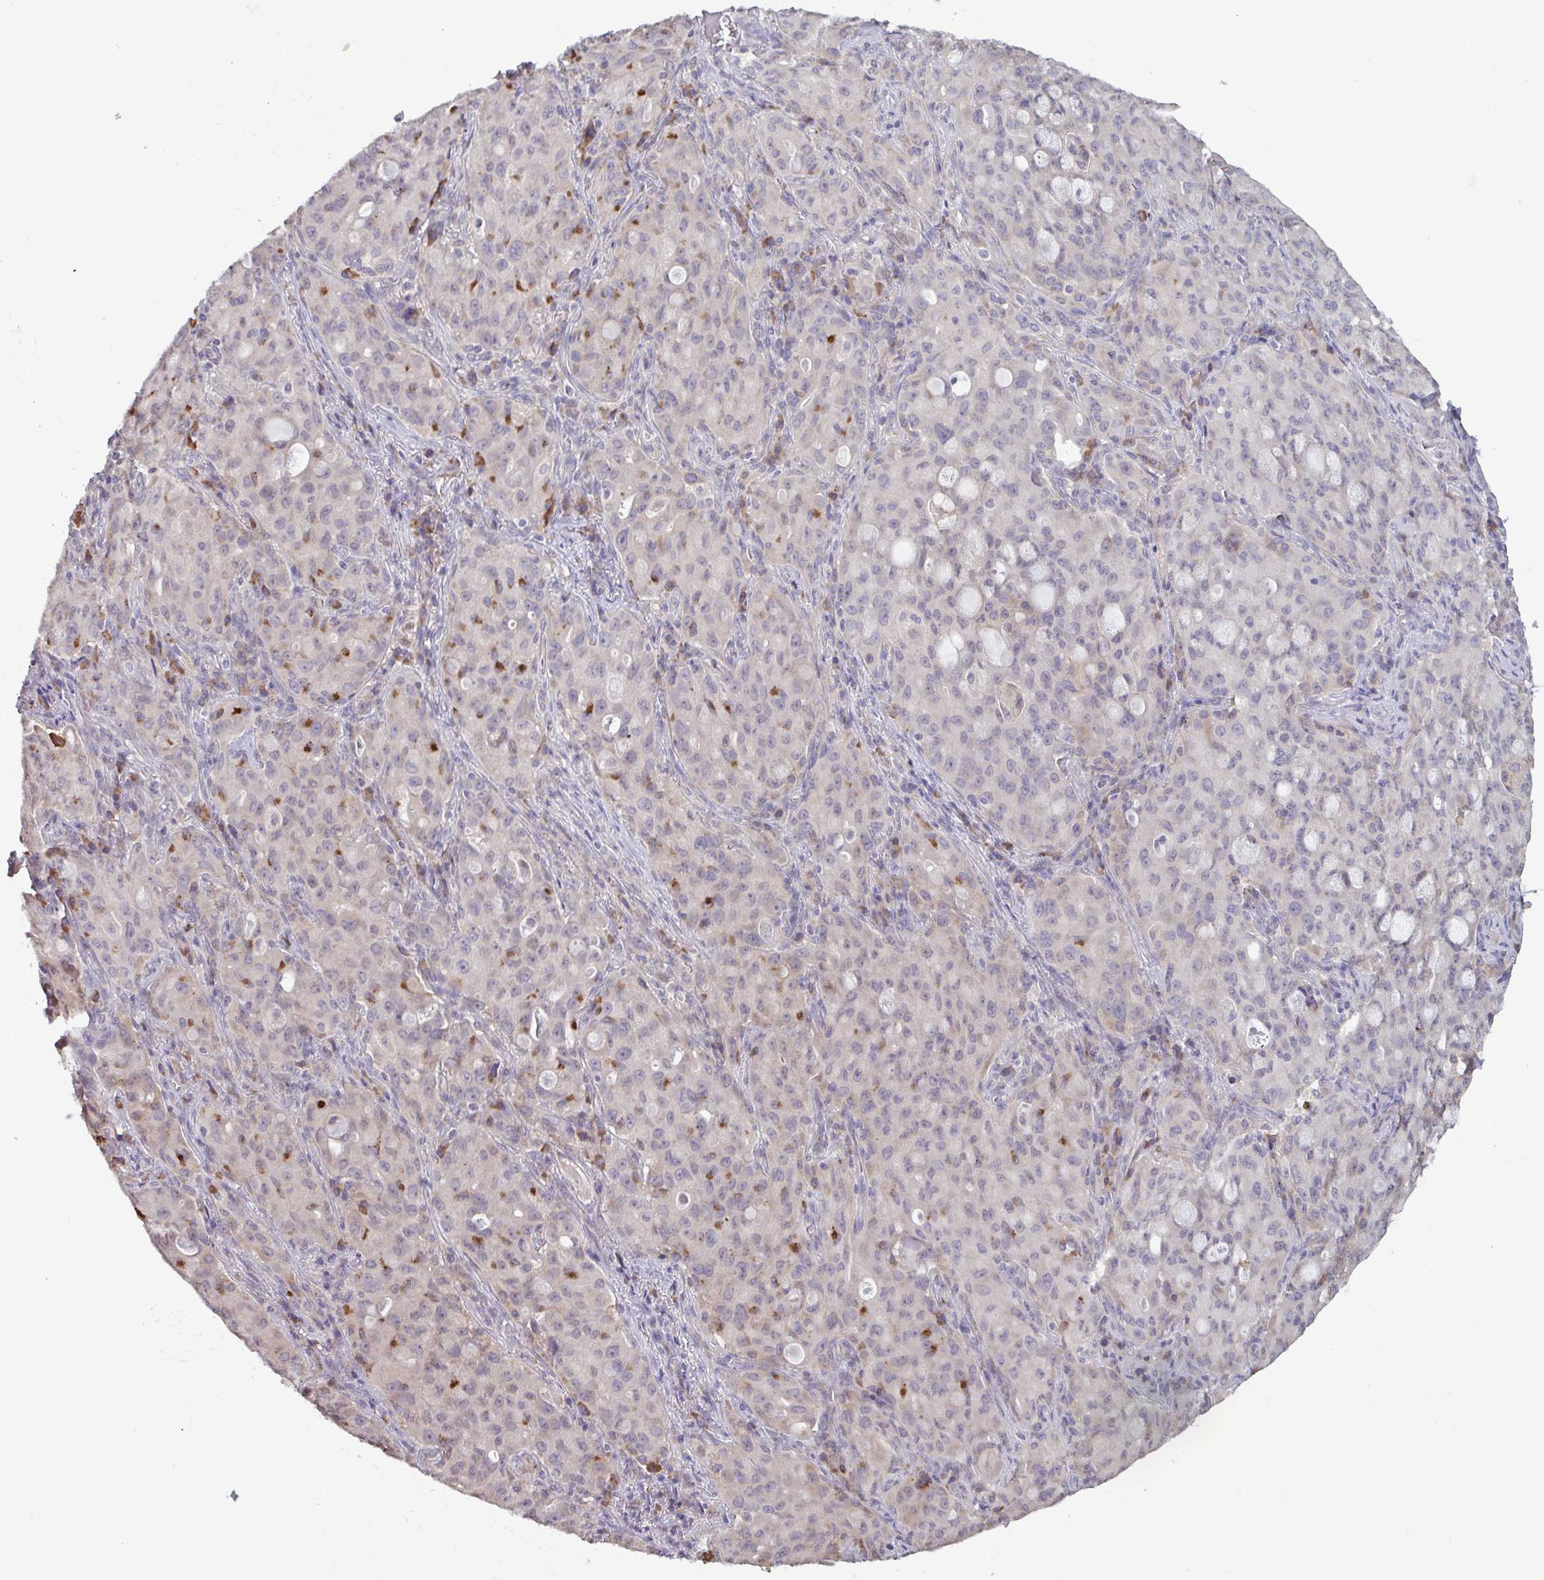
{"staining": {"intensity": "negative", "quantity": "none", "location": "none"}, "tissue": "lung cancer", "cell_type": "Tumor cells", "image_type": "cancer", "snomed": [{"axis": "morphology", "description": "Adenocarcinoma, NOS"}, {"axis": "topography", "description": "Lung"}], "caption": "Tumor cells show no significant protein expression in lung adenocarcinoma. (DAB (3,3'-diaminobenzidine) immunohistochemistry (IHC) visualized using brightfield microscopy, high magnification).", "gene": "CD1E", "patient": {"sex": "female", "age": 44}}